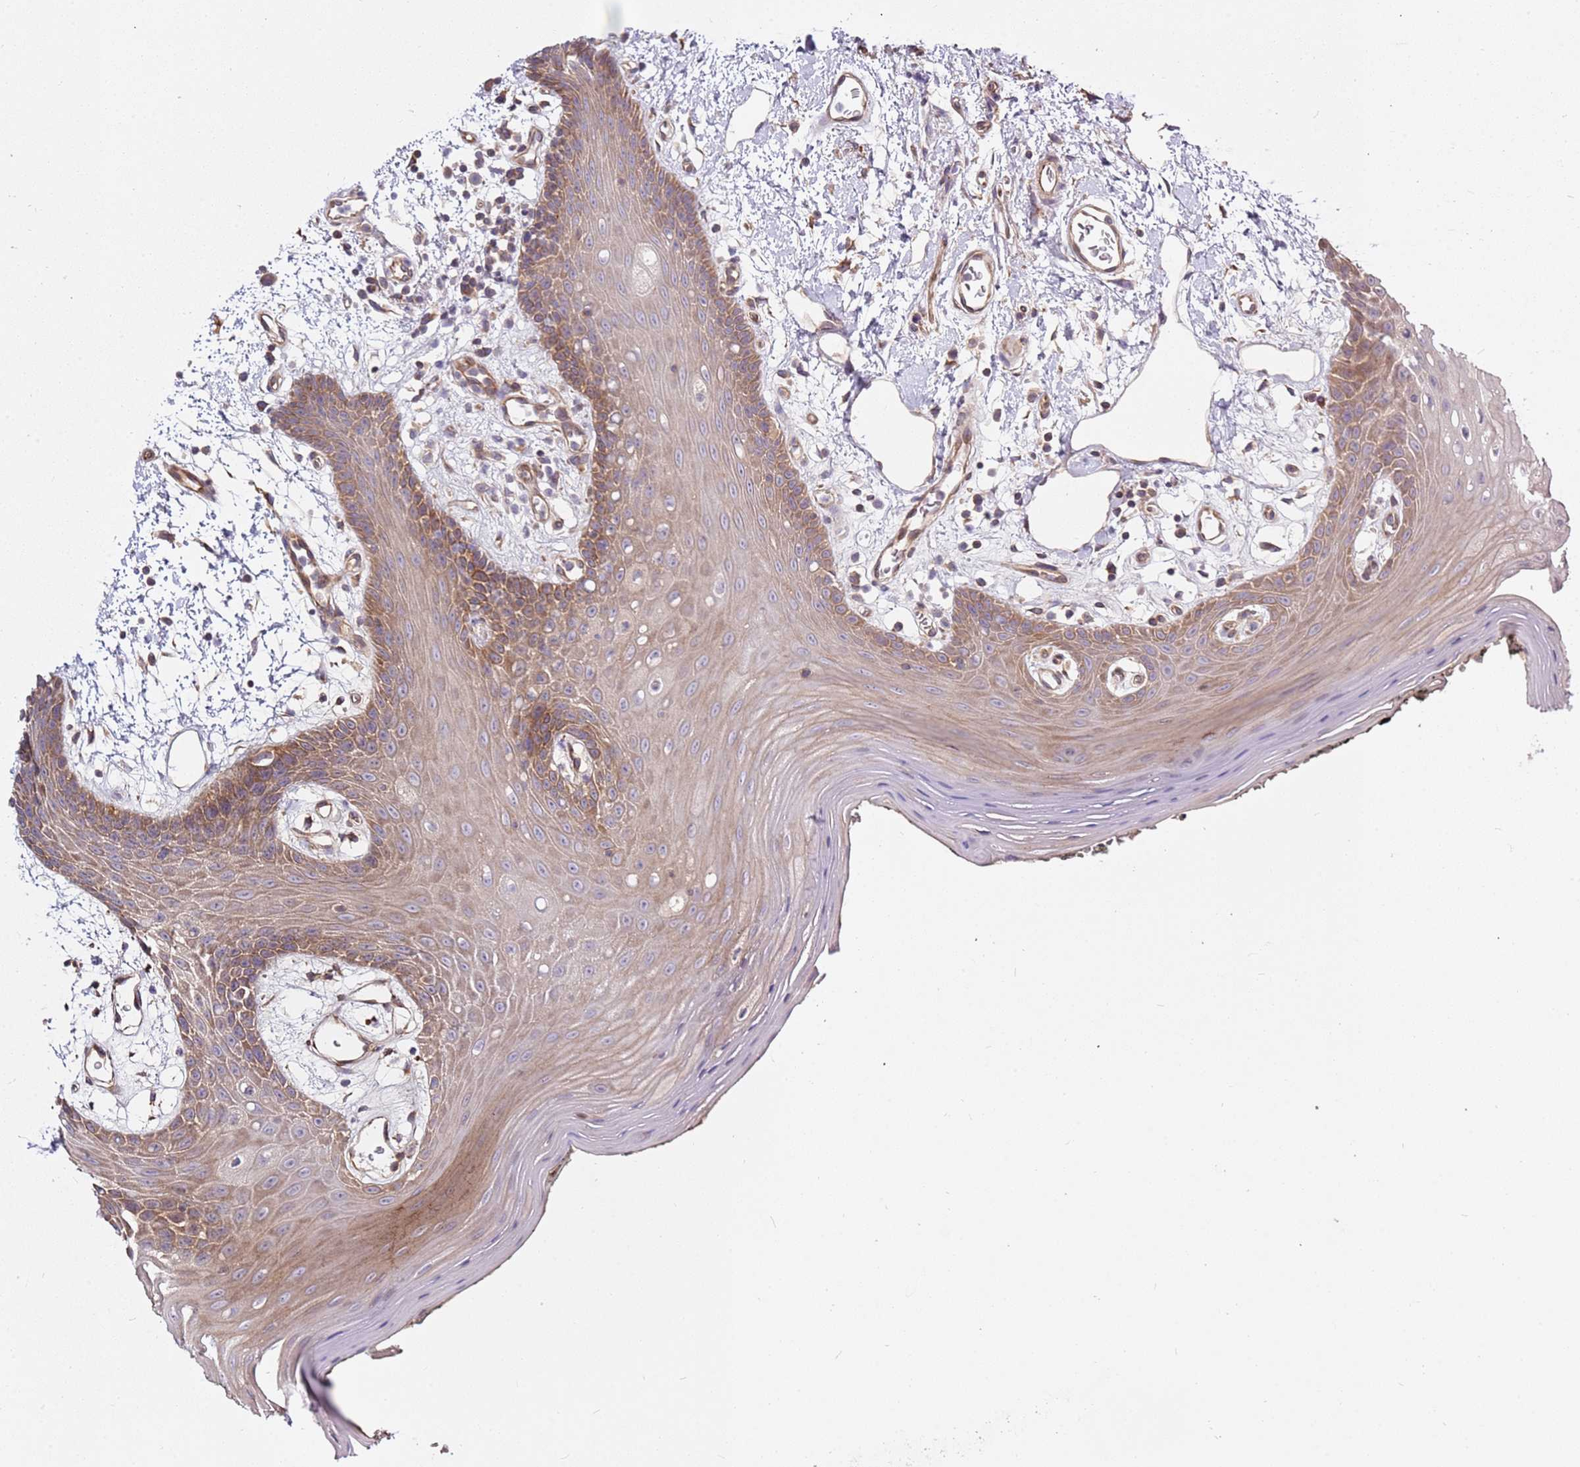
{"staining": {"intensity": "moderate", "quantity": ">75%", "location": "cytoplasmic/membranous"}, "tissue": "oral mucosa", "cell_type": "Squamous epithelial cells", "image_type": "normal", "snomed": [{"axis": "morphology", "description": "Normal tissue, NOS"}, {"axis": "topography", "description": "Oral tissue"}, {"axis": "topography", "description": "Tounge, NOS"}], "caption": "The image demonstrates a brown stain indicating the presence of a protein in the cytoplasmic/membranous of squamous epithelial cells in oral mucosa. (DAB IHC, brown staining for protein, blue staining for nuclei).", "gene": "GNL1", "patient": {"sex": "female", "age": 59}}